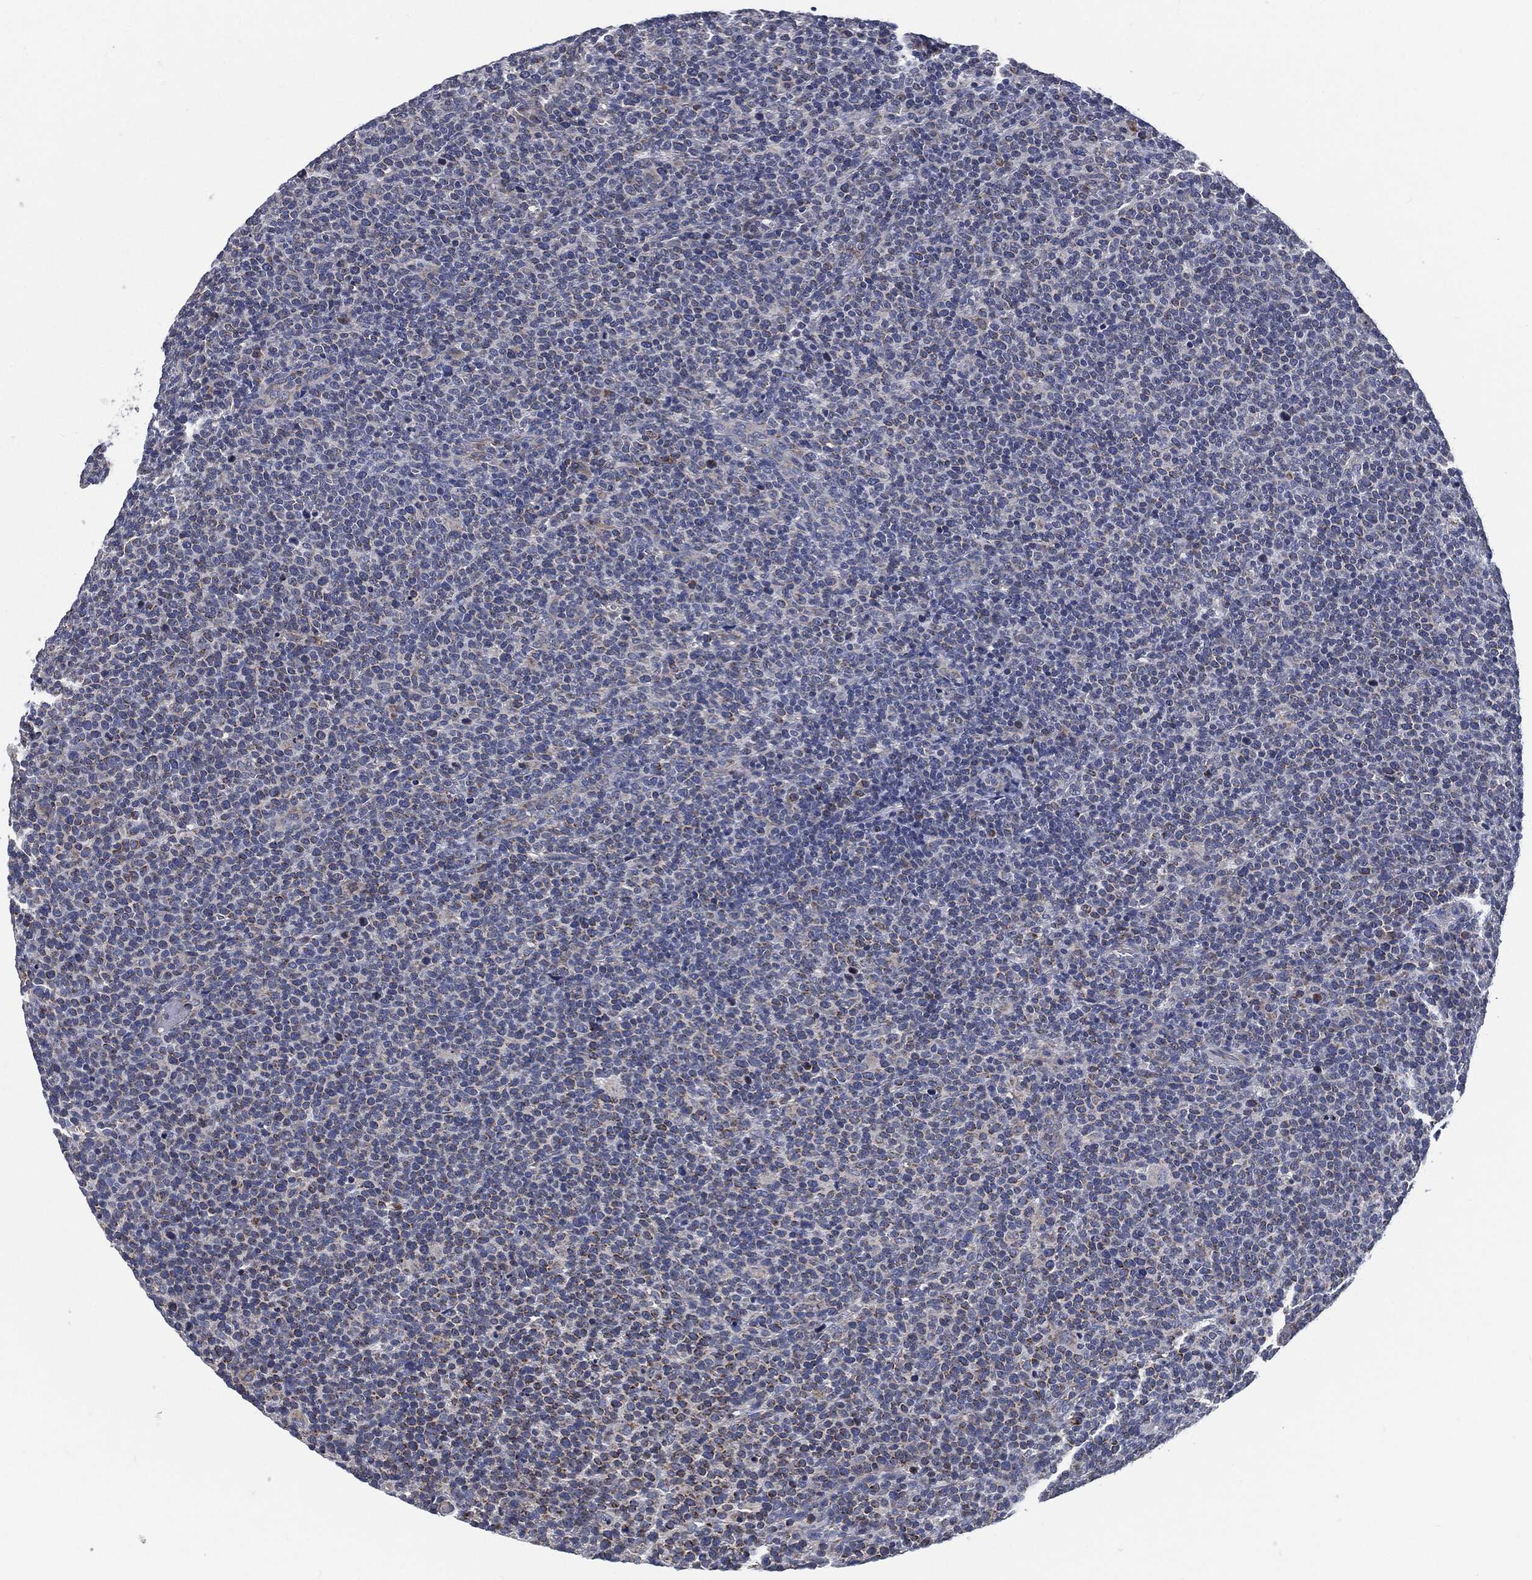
{"staining": {"intensity": "negative", "quantity": "none", "location": "none"}, "tissue": "lymphoma", "cell_type": "Tumor cells", "image_type": "cancer", "snomed": [{"axis": "morphology", "description": "Malignant lymphoma, non-Hodgkin's type, High grade"}, {"axis": "topography", "description": "Lymph node"}], "caption": "This micrograph is of lymphoma stained with IHC to label a protein in brown with the nuclei are counter-stained blue. There is no positivity in tumor cells.", "gene": "SIGLEC9", "patient": {"sex": "male", "age": 61}}